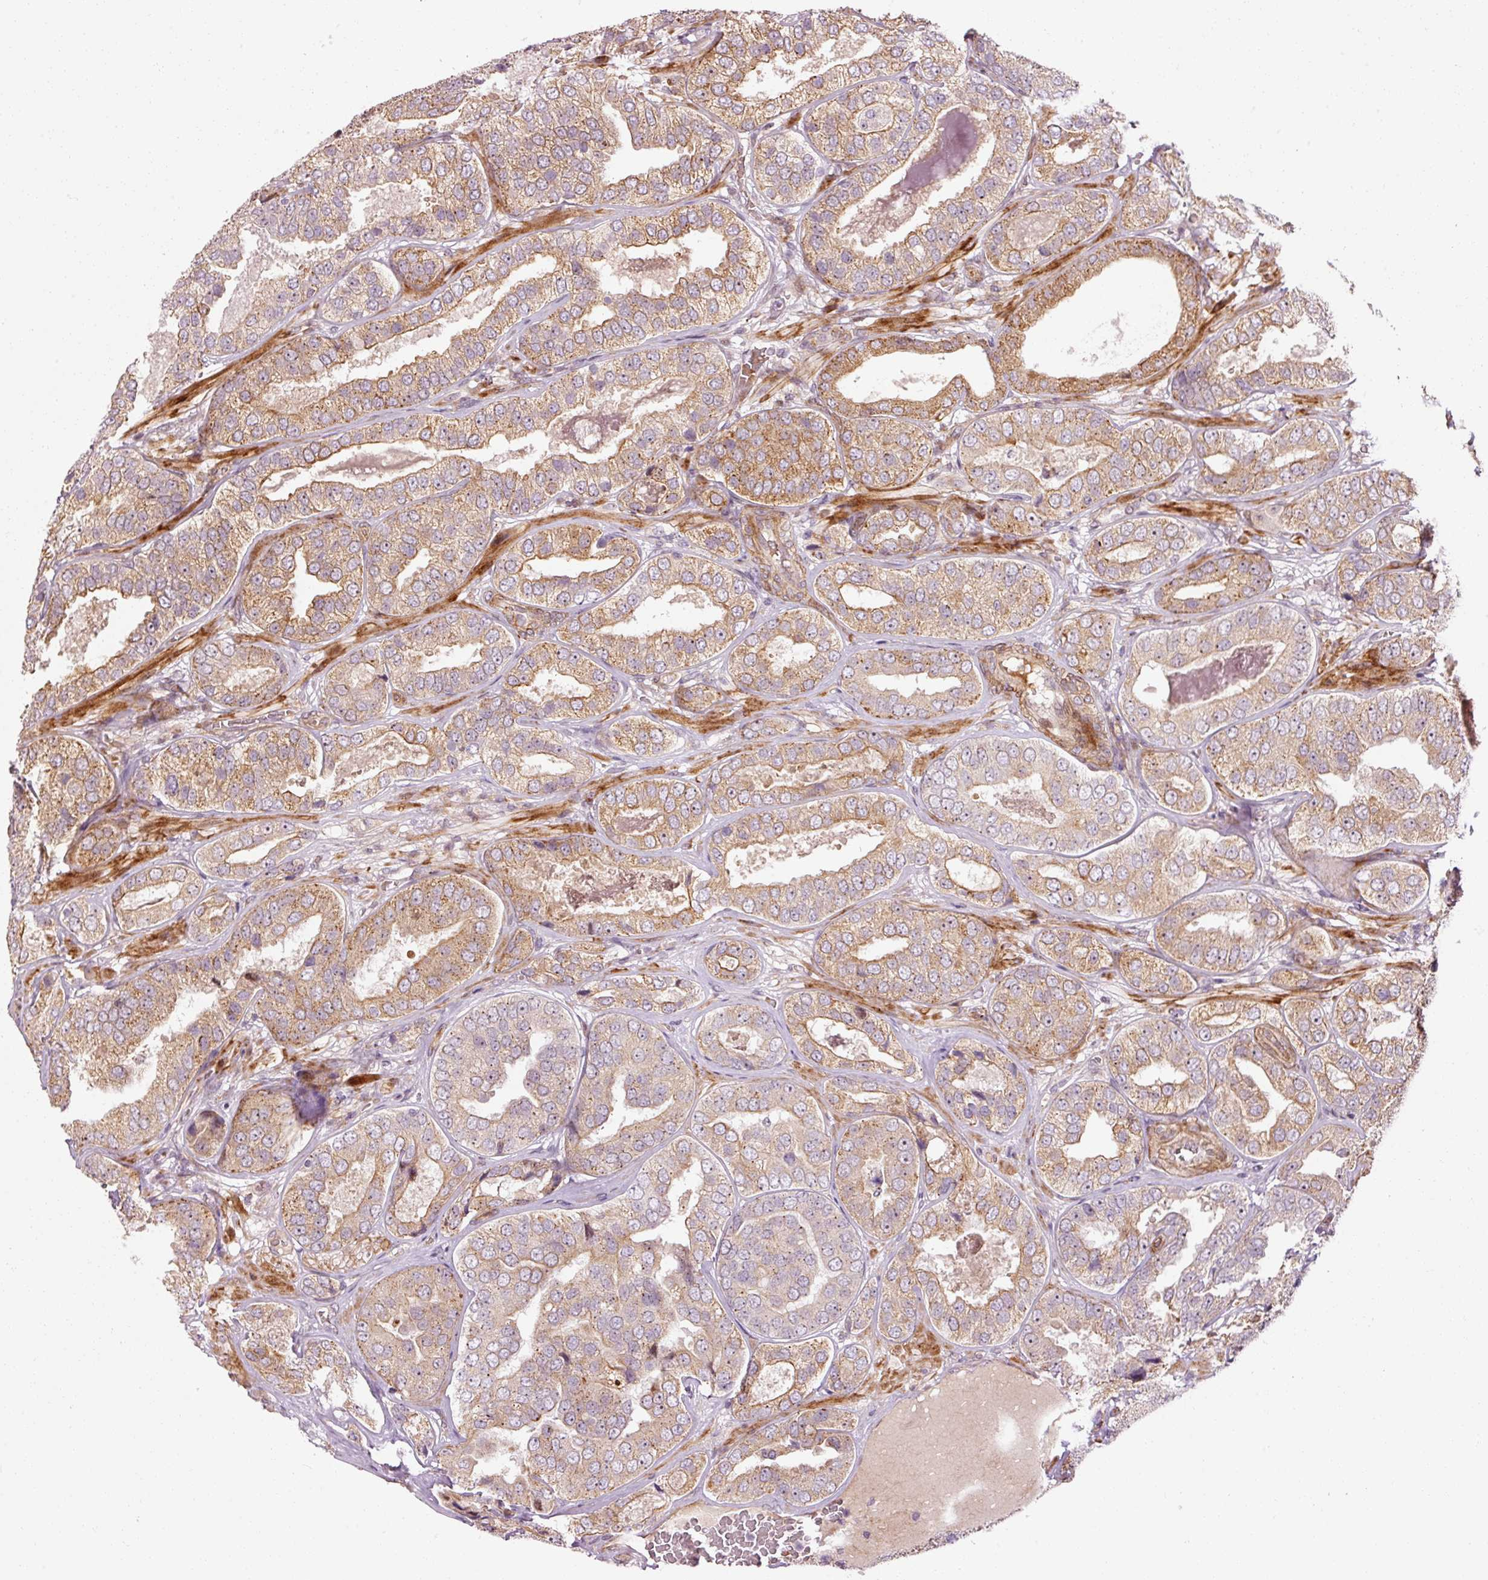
{"staining": {"intensity": "moderate", "quantity": "25%-75%", "location": "cytoplasmic/membranous"}, "tissue": "prostate cancer", "cell_type": "Tumor cells", "image_type": "cancer", "snomed": [{"axis": "morphology", "description": "Adenocarcinoma, High grade"}, {"axis": "topography", "description": "Prostate"}], "caption": "Immunohistochemistry (IHC) of prostate cancer displays medium levels of moderate cytoplasmic/membranous expression in approximately 25%-75% of tumor cells. (IHC, brightfield microscopy, high magnification).", "gene": "ANKRD20A1", "patient": {"sex": "male", "age": 63}}